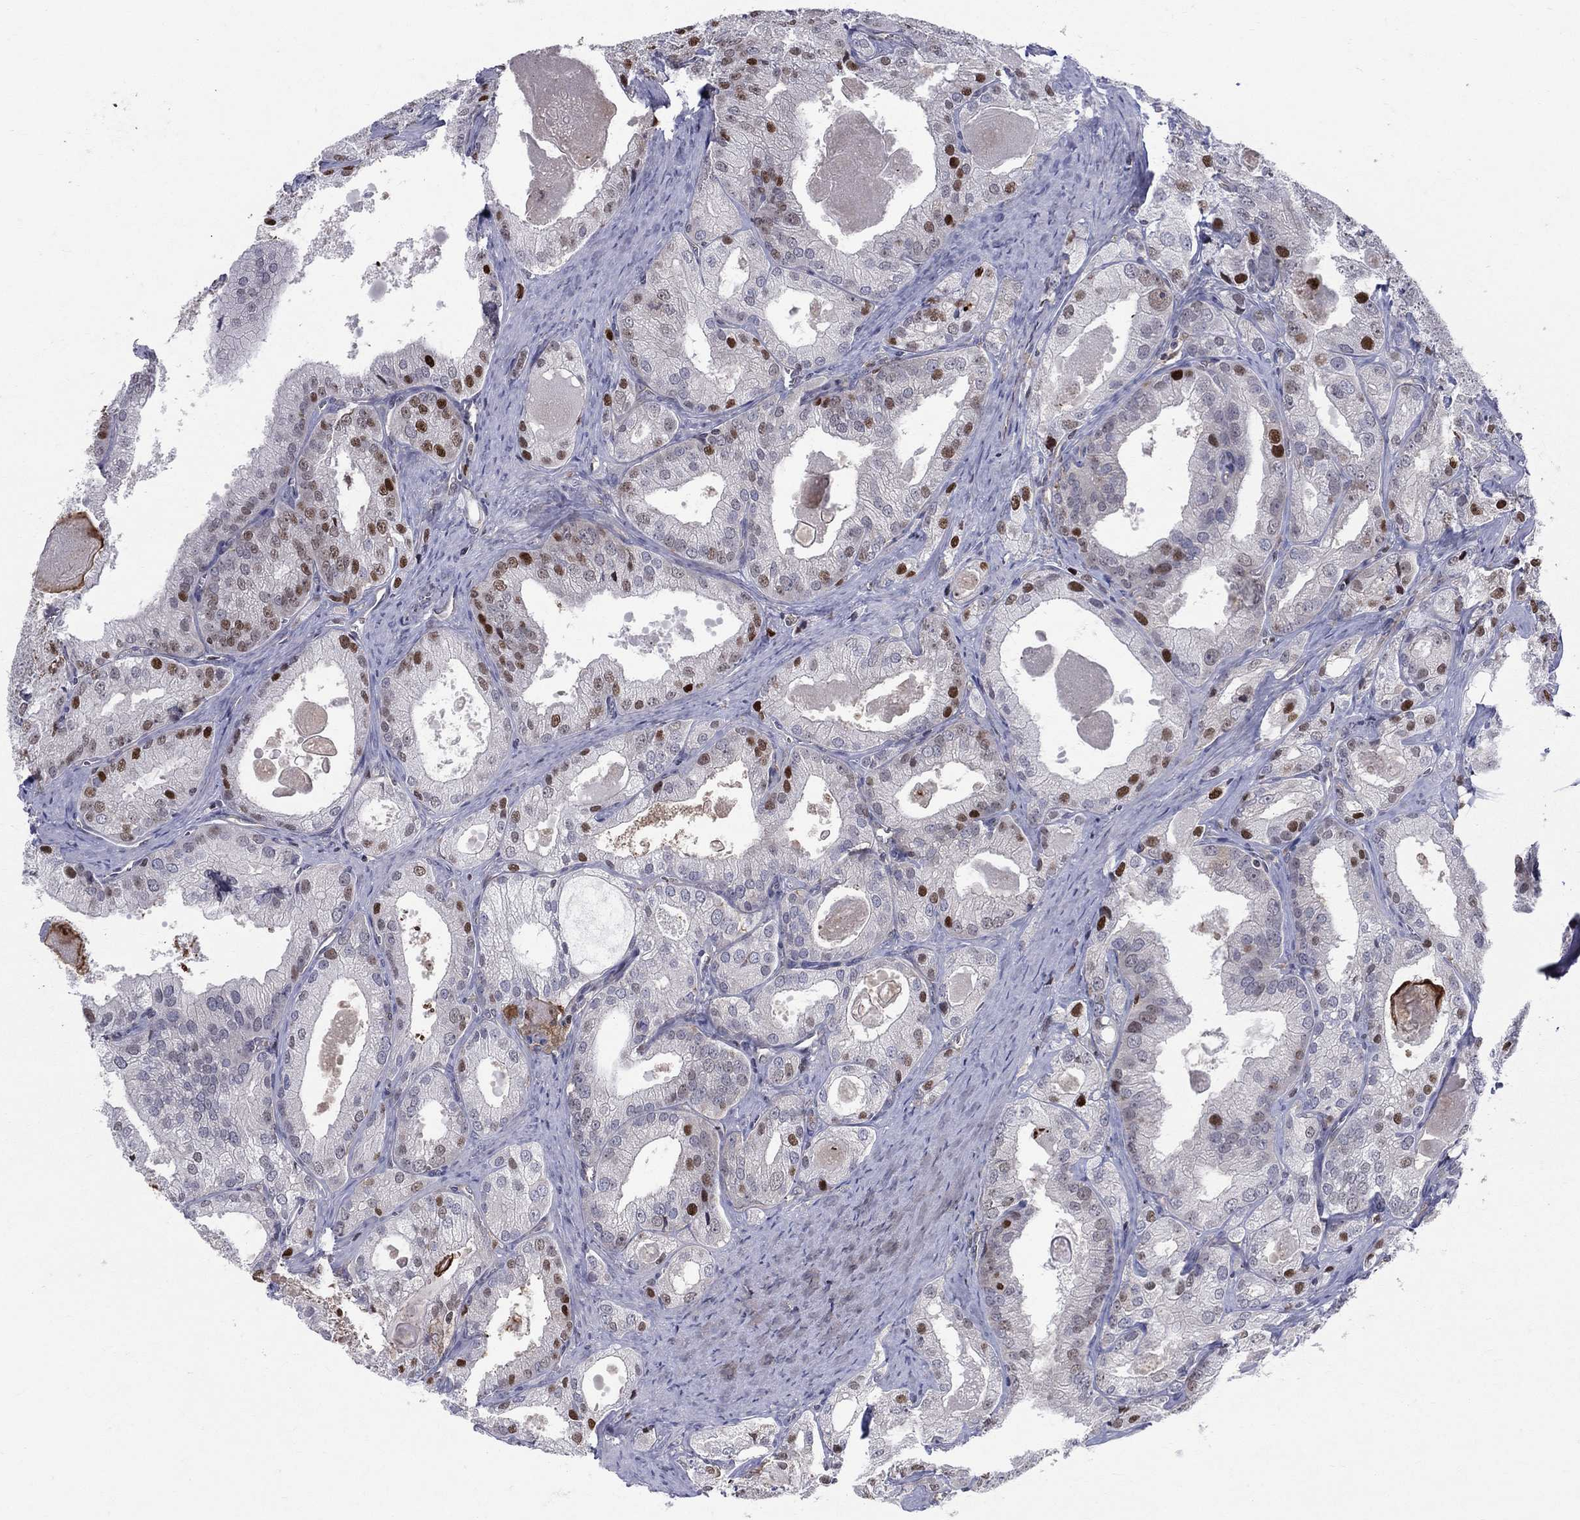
{"staining": {"intensity": "strong", "quantity": "<25%", "location": "nuclear"}, "tissue": "prostate cancer", "cell_type": "Tumor cells", "image_type": "cancer", "snomed": [{"axis": "morphology", "description": "Adenocarcinoma, NOS"}, {"axis": "morphology", "description": "Adenocarcinoma, High grade"}, {"axis": "topography", "description": "Prostate"}], "caption": "This is an image of IHC staining of prostate cancer, which shows strong positivity in the nuclear of tumor cells.", "gene": "ZNHIT3", "patient": {"sex": "male", "age": 70}}